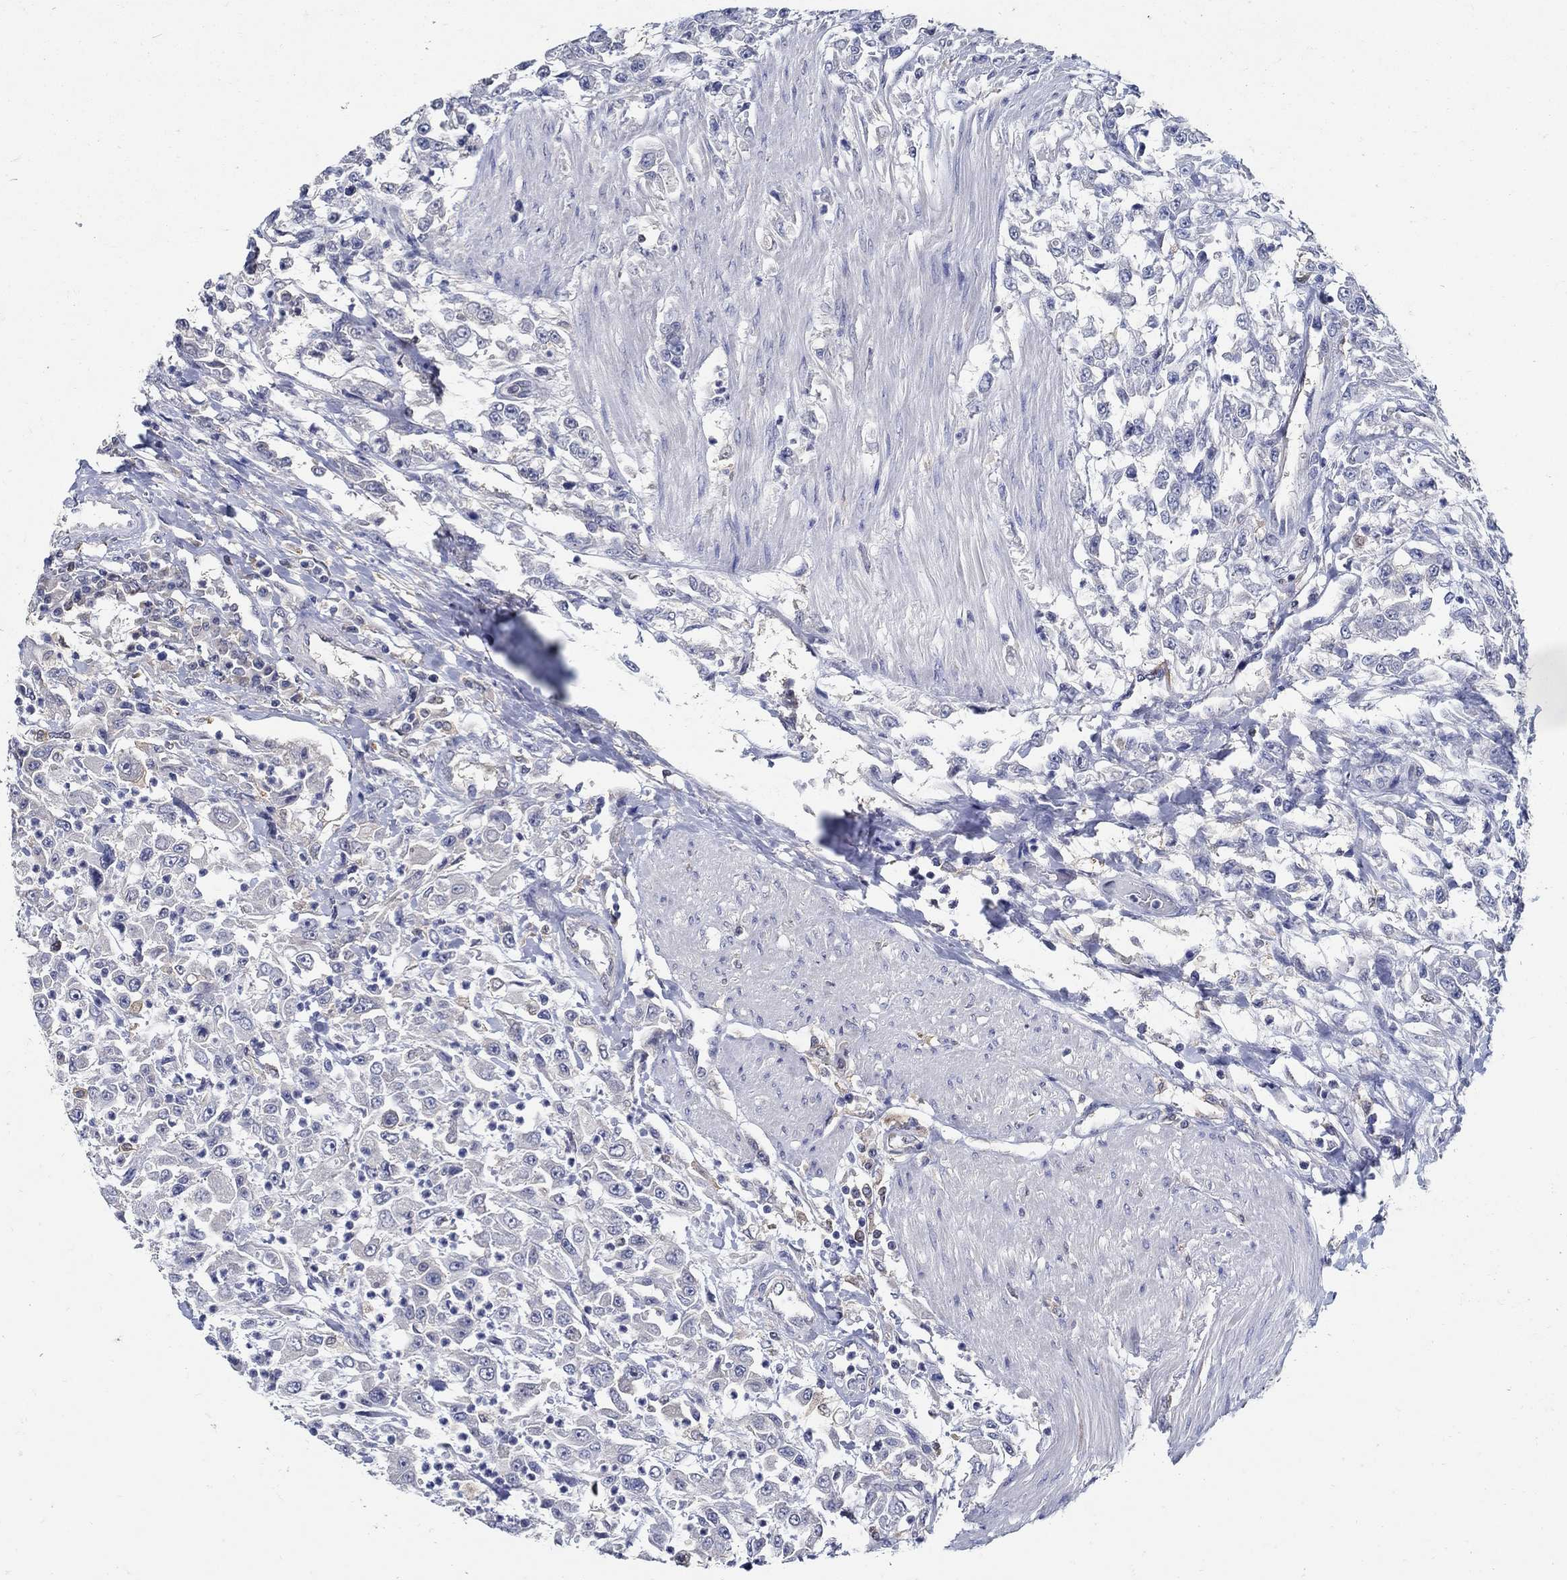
{"staining": {"intensity": "negative", "quantity": "none", "location": "none"}, "tissue": "urothelial cancer", "cell_type": "Tumor cells", "image_type": "cancer", "snomed": [{"axis": "morphology", "description": "Urothelial carcinoma, High grade"}, {"axis": "topography", "description": "Urinary bladder"}], "caption": "There is no significant staining in tumor cells of urothelial carcinoma (high-grade).", "gene": "MTHFR", "patient": {"sex": "male", "age": 46}}